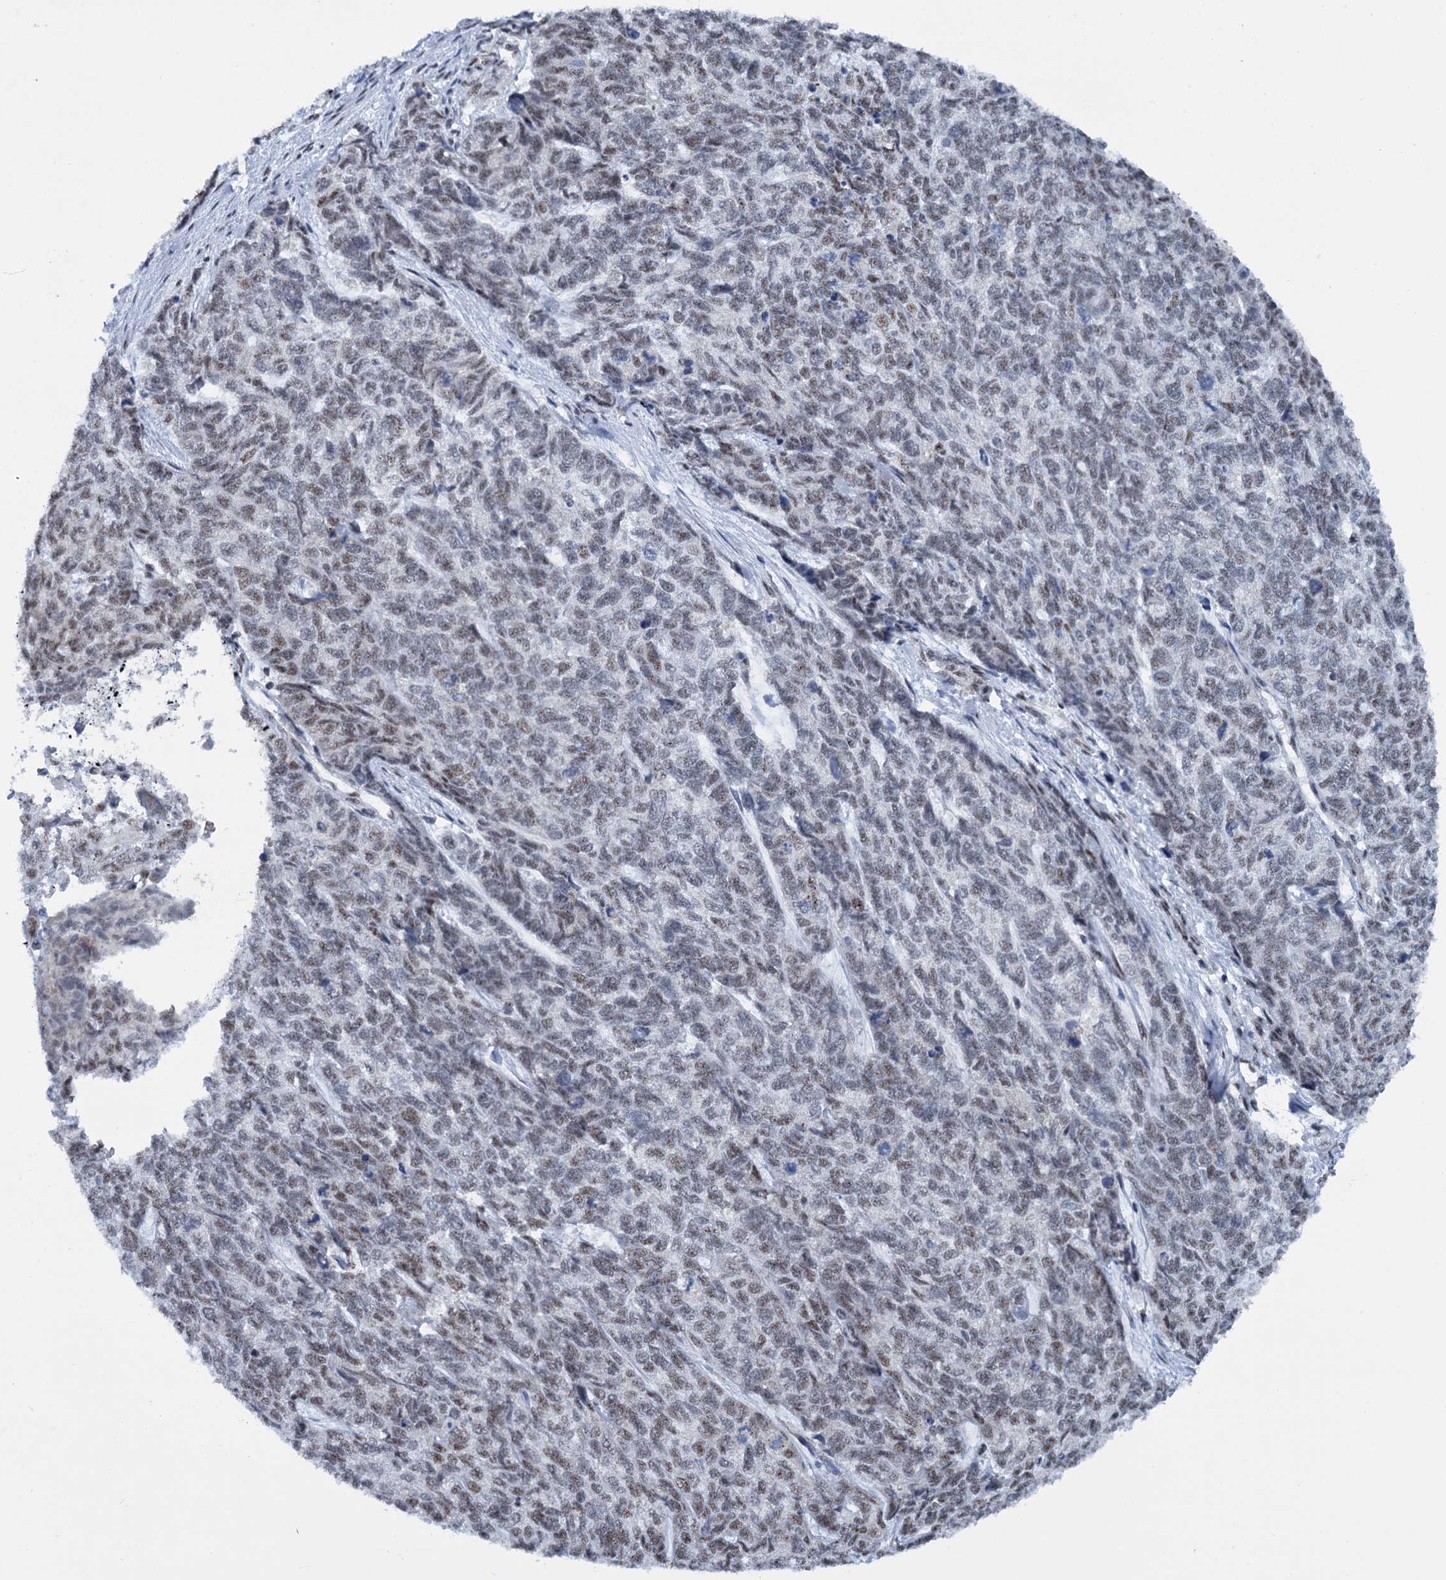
{"staining": {"intensity": "weak", "quantity": "25%-75%", "location": "nuclear"}, "tissue": "cervical cancer", "cell_type": "Tumor cells", "image_type": "cancer", "snomed": [{"axis": "morphology", "description": "Squamous cell carcinoma, NOS"}, {"axis": "topography", "description": "Cervix"}], "caption": "IHC staining of cervical cancer, which reveals low levels of weak nuclear expression in about 25%-75% of tumor cells indicating weak nuclear protein expression. The staining was performed using DAB (brown) for protein detection and nuclei were counterstained in hematoxylin (blue).", "gene": "SREK1", "patient": {"sex": "female", "age": 63}}